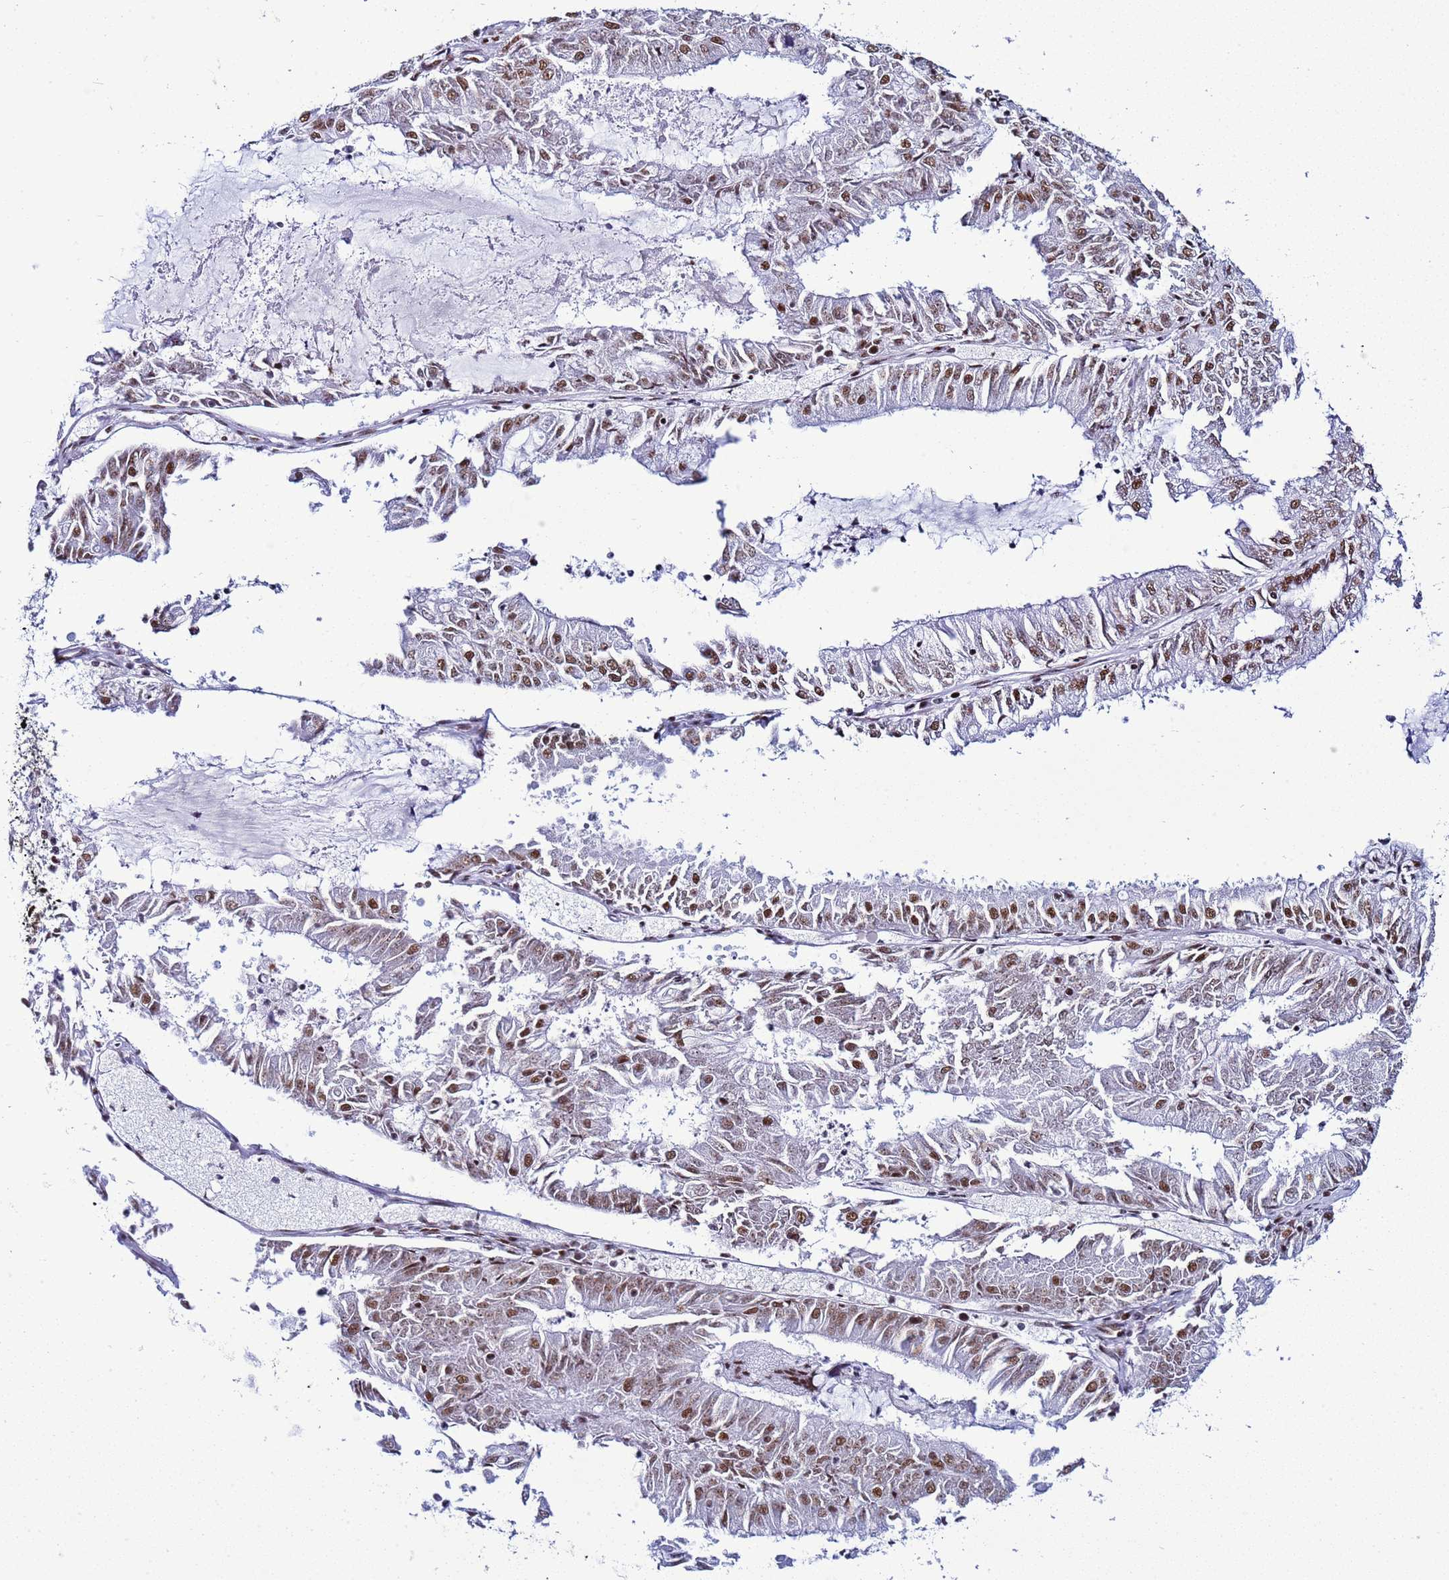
{"staining": {"intensity": "weak", "quantity": ">75%", "location": "nuclear"}, "tissue": "endometrial cancer", "cell_type": "Tumor cells", "image_type": "cancer", "snomed": [{"axis": "morphology", "description": "Adenocarcinoma, NOS"}, {"axis": "topography", "description": "Endometrium"}], "caption": "Immunohistochemical staining of adenocarcinoma (endometrial) exhibits weak nuclear protein staining in approximately >75% of tumor cells.", "gene": "RALY", "patient": {"sex": "female", "age": 57}}